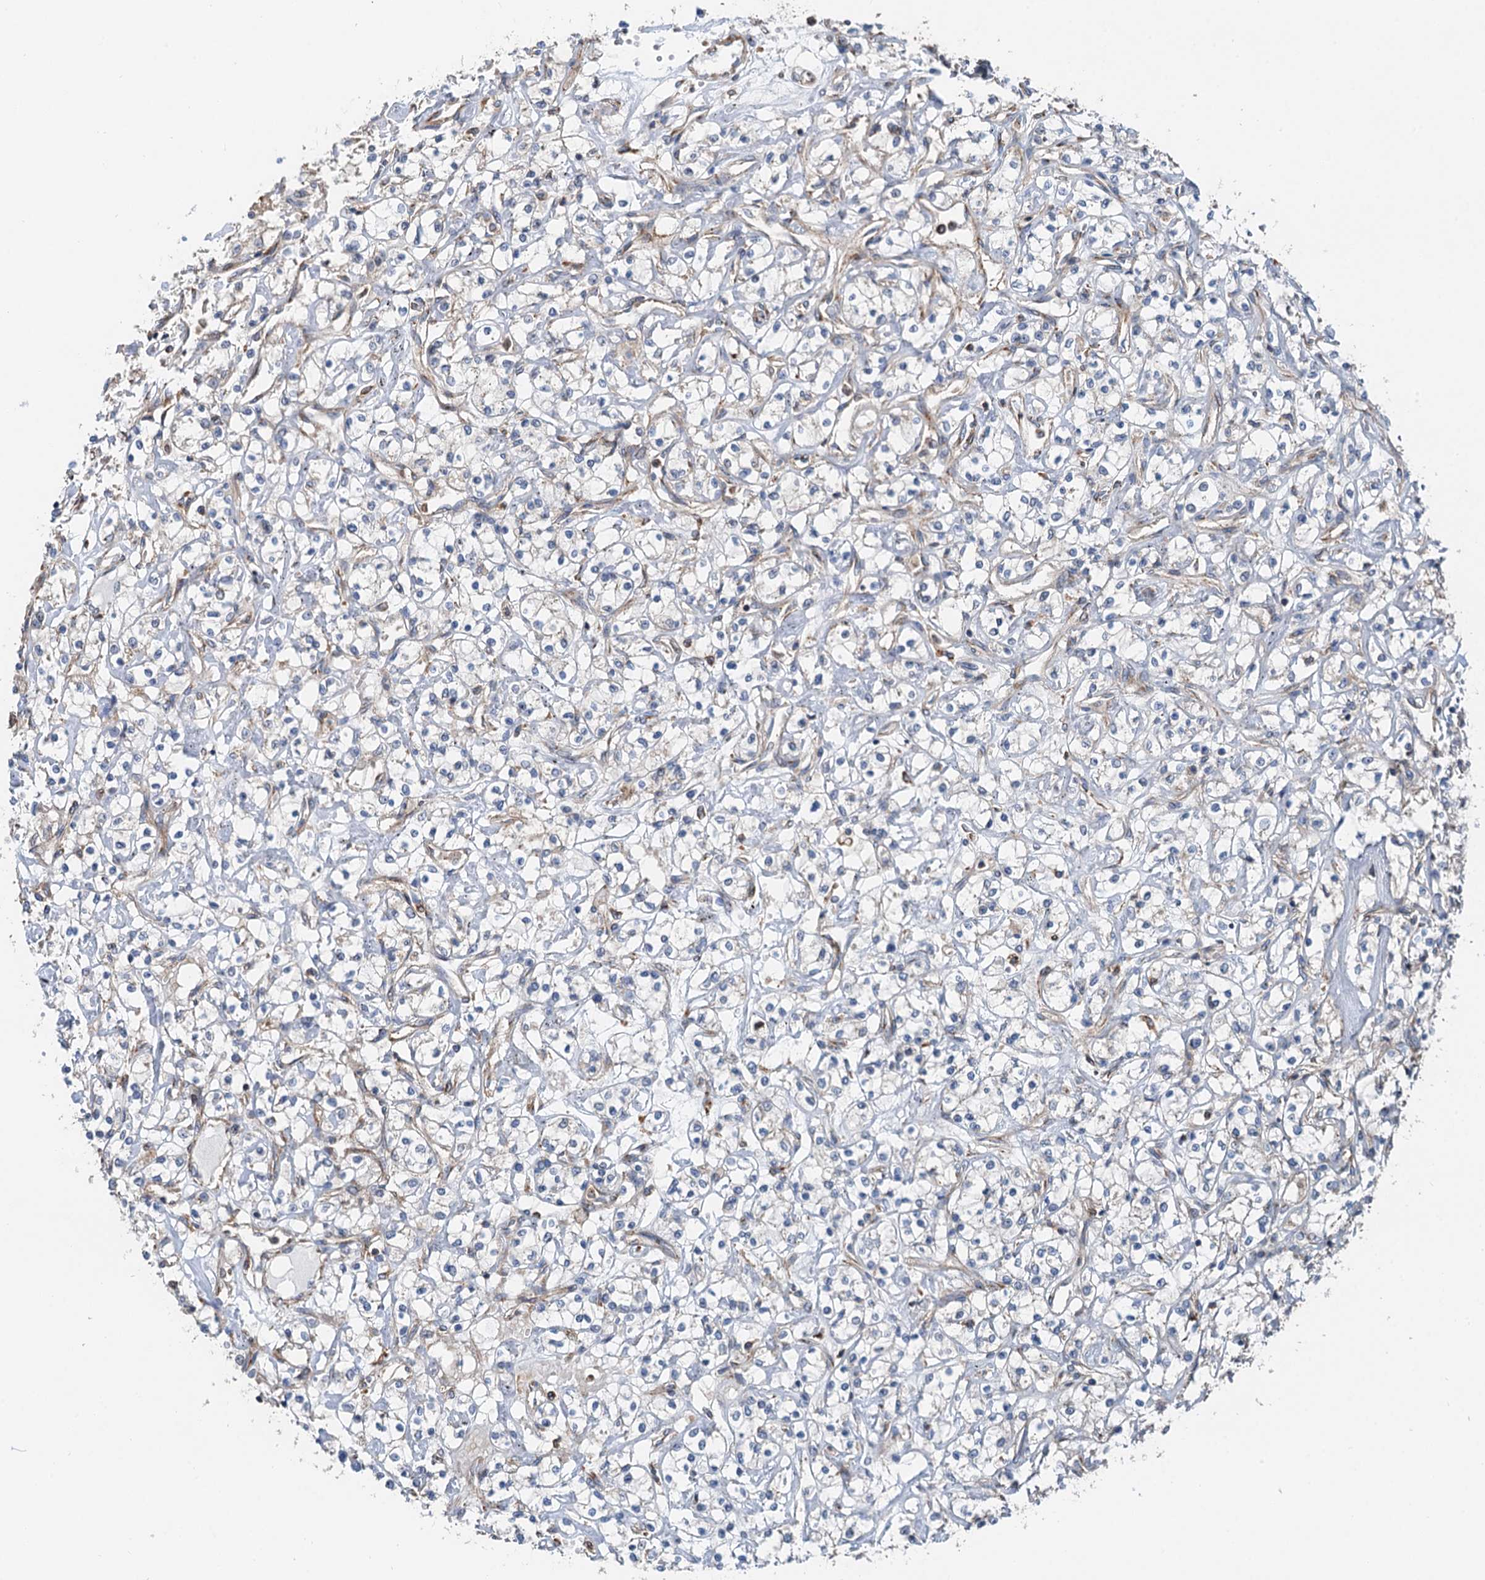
{"staining": {"intensity": "weak", "quantity": "<25%", "location": "cytoplasmic/membranous"}, "tissue": "renal cancer", "cell_type": "Tumor cells", "image_type": "cancer", "snomed": [{"axis": "morphology", "description": "Adenocarcinoma, NOS"}, {"axis": "topography", "description": "Kidney"}], "caption": "Immunohistochemistry photomicrograph of adenocarcinoma (renal) stained for a protein (brown), which exhibits no staining in tumor cells.", "gene": "ANKRD26", "patient": {"sex": "female", "age": 59}}